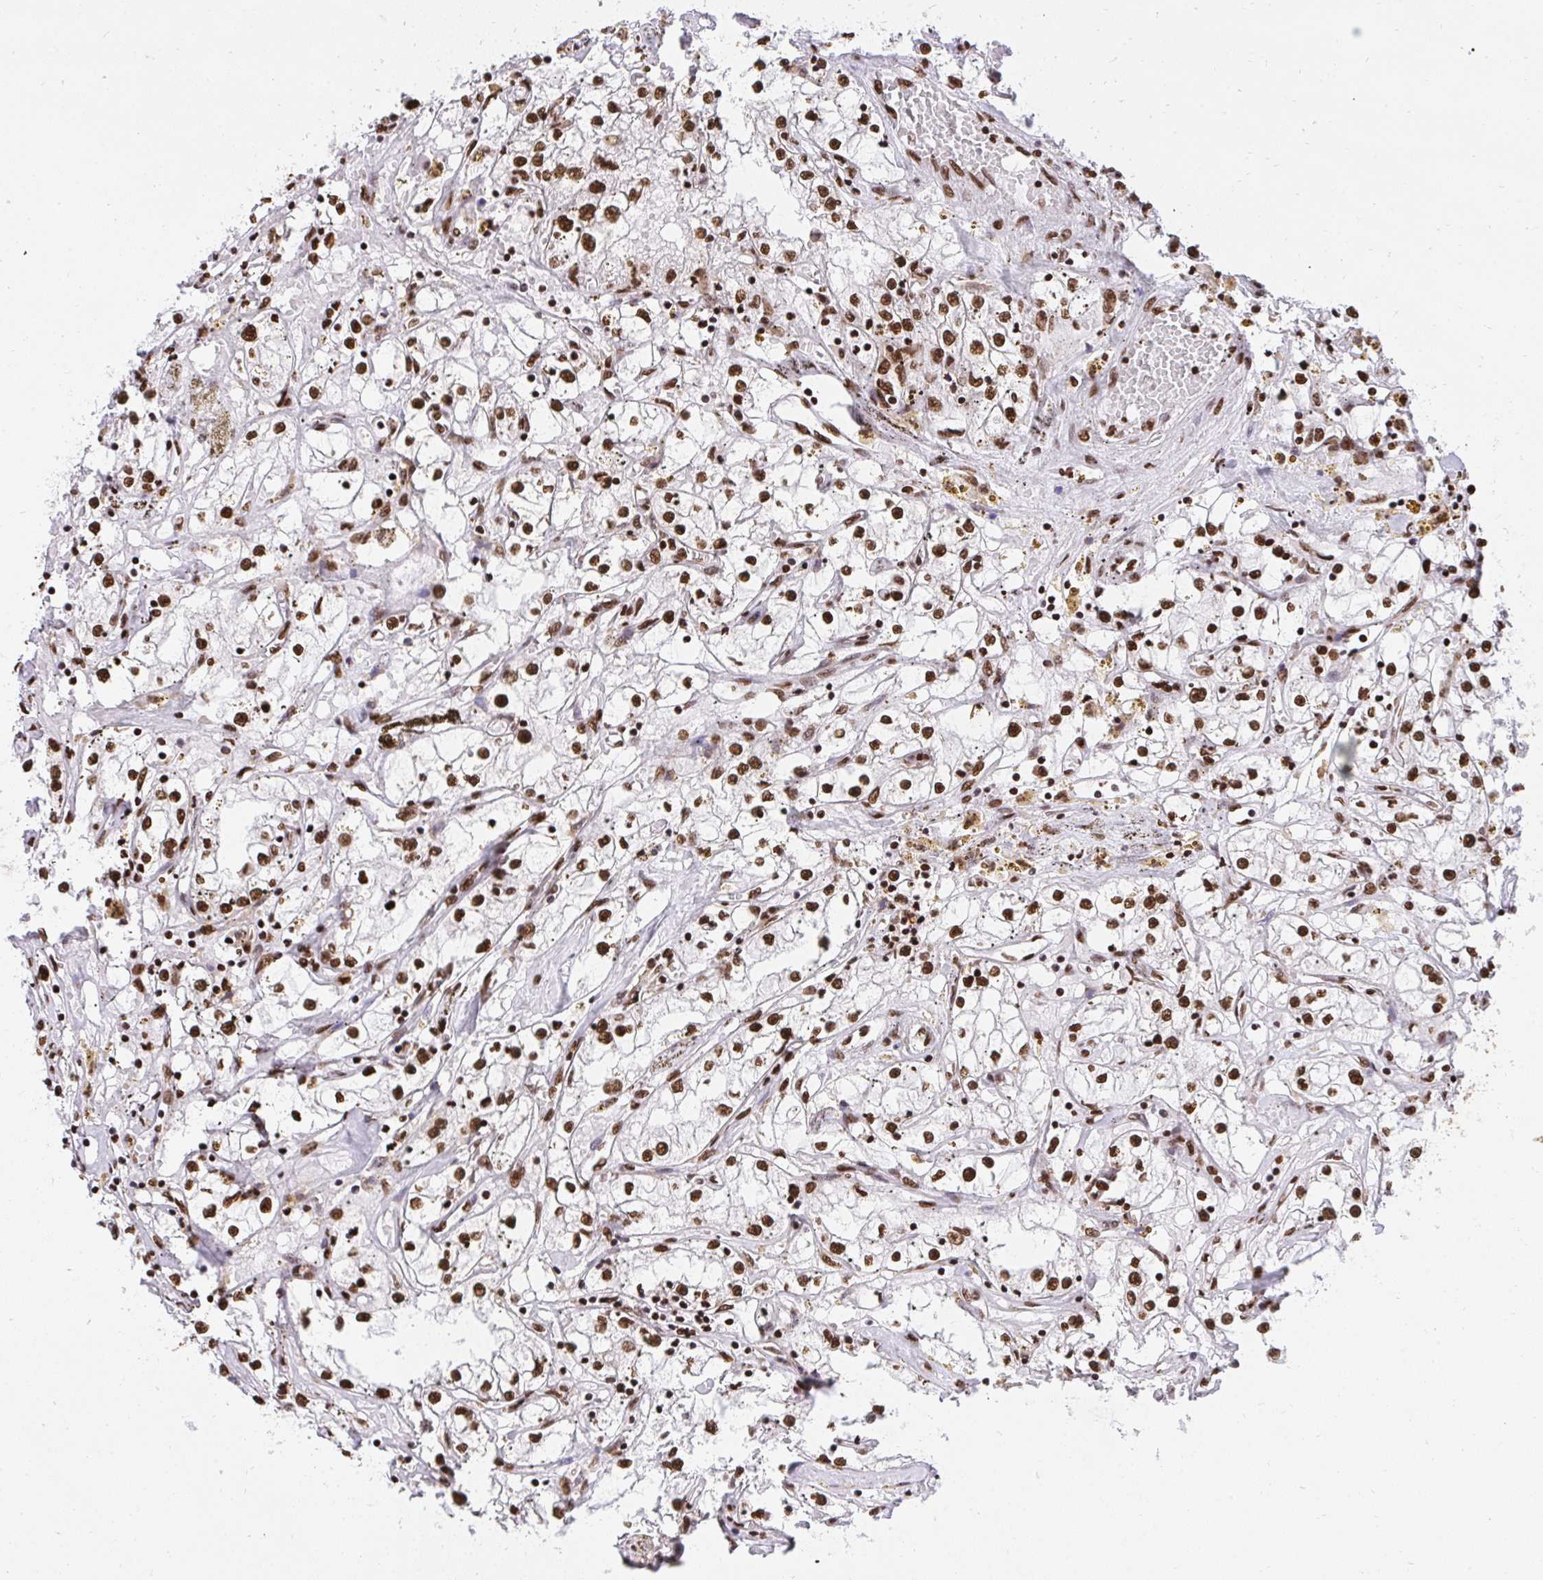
{"staining": {"intensity": "moderate", "quantity": ">75%", "location": "nuclear"}, "tissue": "renal cancer", "cell_type": "Tumor cells", "image_type": "cancer", "snomed": [{"axis": "morphology", "description": "Adenocarcinoma, NOS"}, {"axis": "topography", "description": "Kidney"}], "caption": "The image demonstrates a brown stain indicating the presence of a protein in the nuclear of tumor cells in renal adenocarcinoma.", "gene": "HNRNPL", "patient": {"sex": "male", "age": 56}}